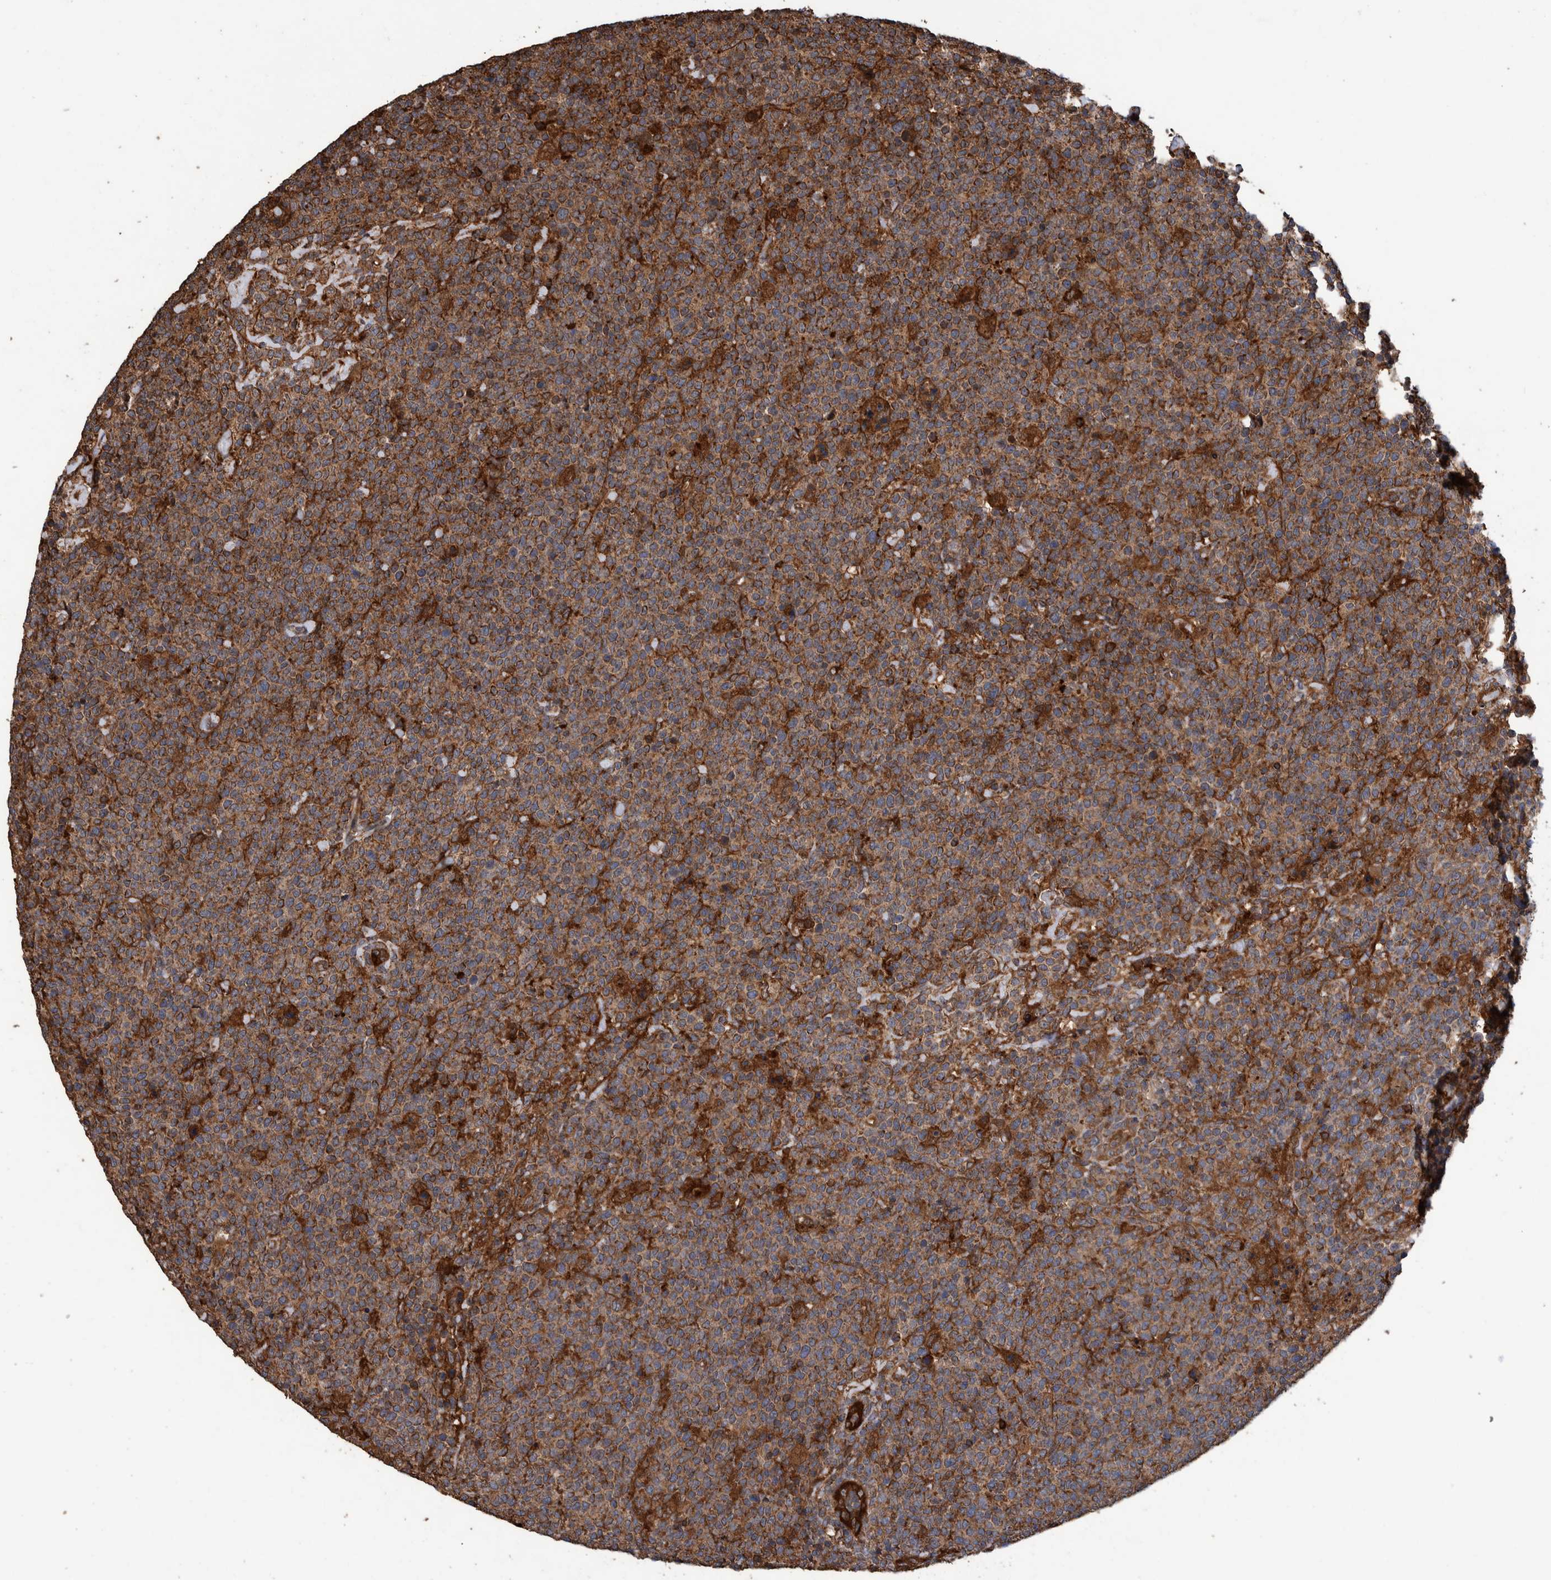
{"staining": {"intensity": "strong", "quantity": ">75%", "location": "cytoplasmic/membranous"}, "tissue": "lymphoma", "cell_type": "Tumor cells", "image_type": "cancer", "snomed": [{"axis": "morphology", "description": "Malignant lymphoma, non-Hodgkin's type, High grade"}, {"axis": "topography", "description": "Lymph node"}], "caption": "Immunohistochemistry (IHC) staining of high-grade malignant lymphoma, non-Hodgkin's type, which shows high levels of strong cytoplasmic/membranous expression in about >75% of tumor cells indicating strong cytoplasmic/membranous protein staining. The staining was performed using DAB (3,3'-diaminobenzidine) (brown) for protein detection and nuclei were counterstained in hematoxylin (blue).", "gene": "TRIM16", "patient": {"sex": "male", "age": 61}}